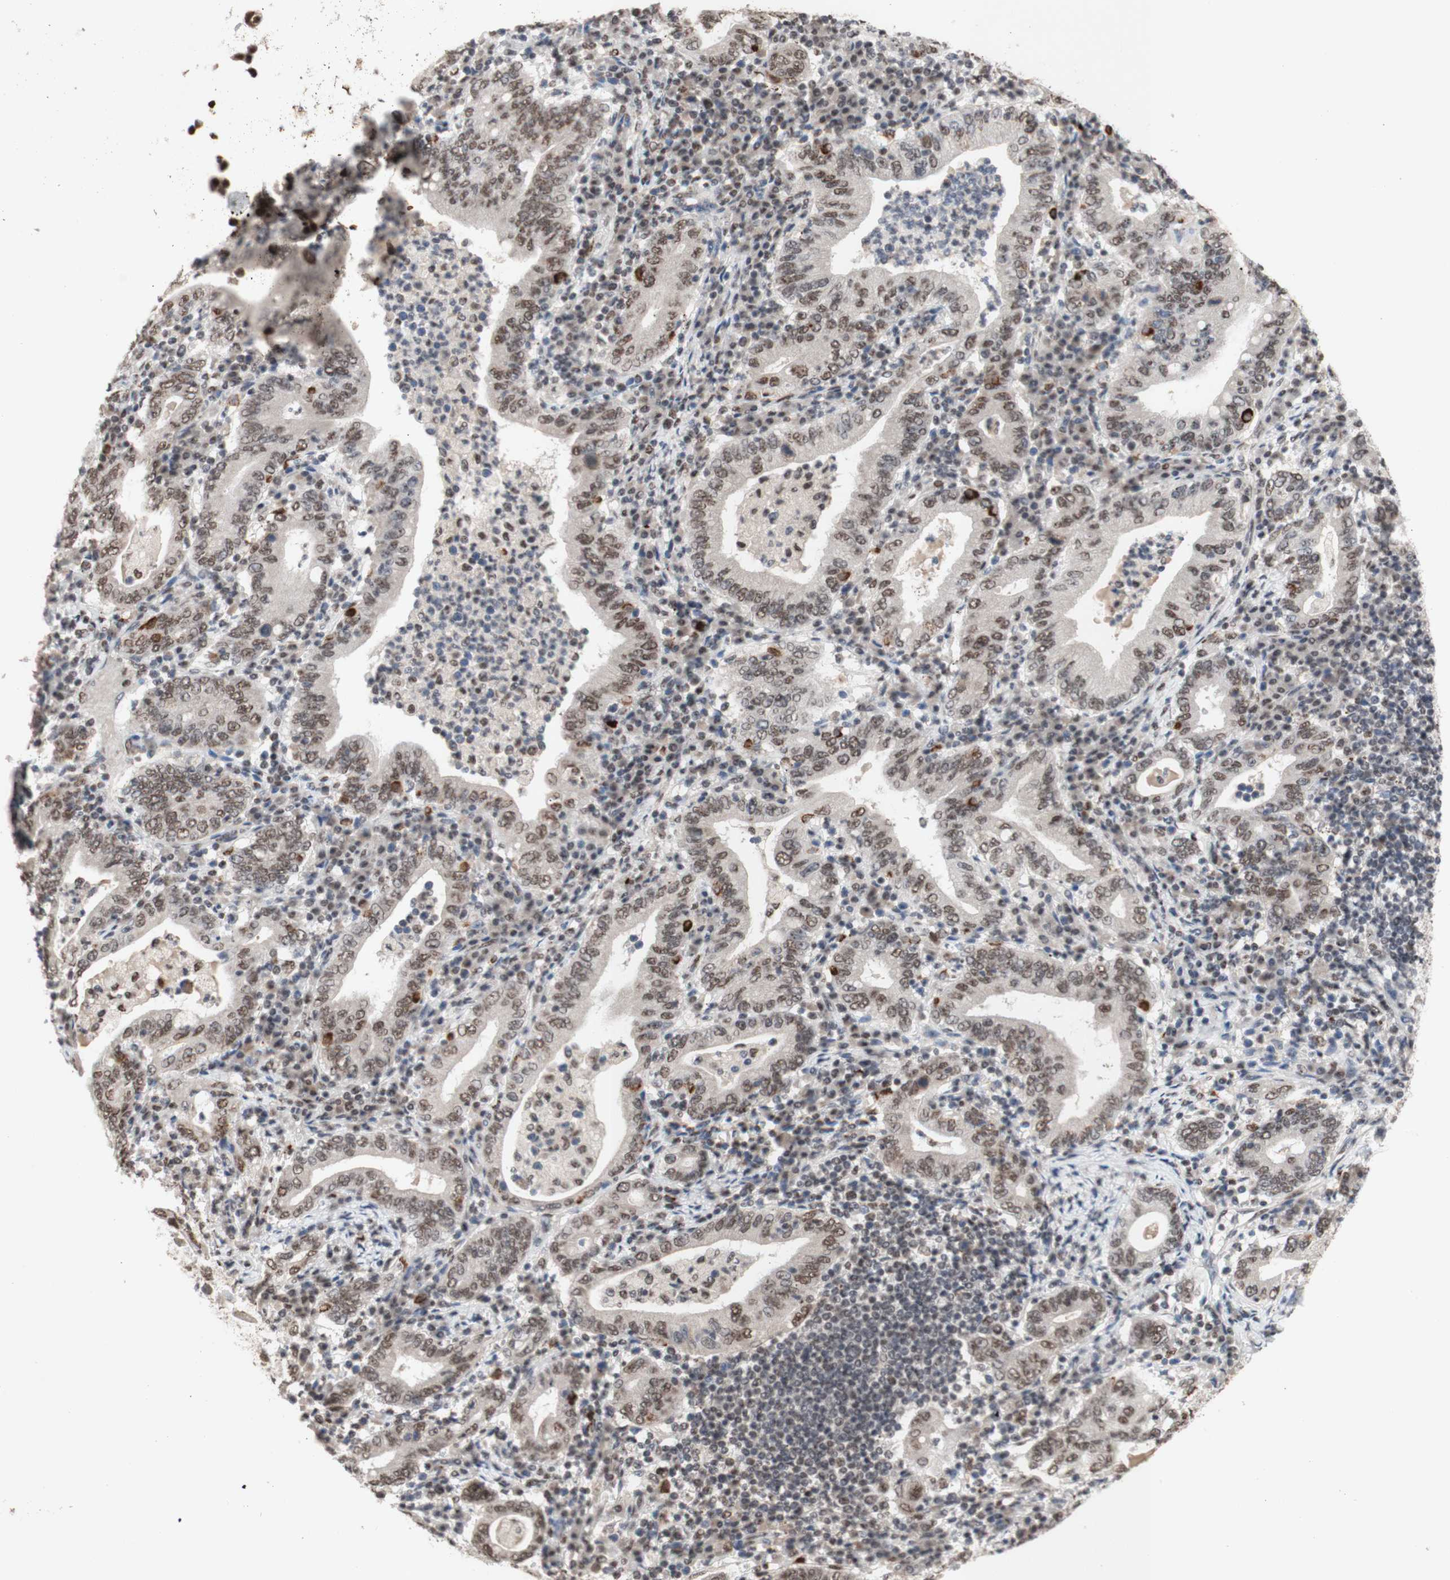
{"staining": {"intensity": "weak", "quantity": ">75%", "location": "nuclear"}, "tissue": "stomach cancer", "cell_type": "Tumor cells", "image_type": "cancer", "snomed": [{"axis": "morphology", "description": "Normal tissue, NOS"}, {"axis": "morphology", "description": "Adenocarcinoma, NOS"}, {"axis": "topography", "description": "Esophagus"}, {"axis": "topography", "description": "Stomach, upper"}, {"axis": "topography", "description": "Peripheral nerve tissue"}], "caption": "A low amount of weak nuclear staining is present in about >75% of tumor cells in stomach cancer tissue.", "gene": "SFPQ", "patient": {"sex": "male", "age": 62}}